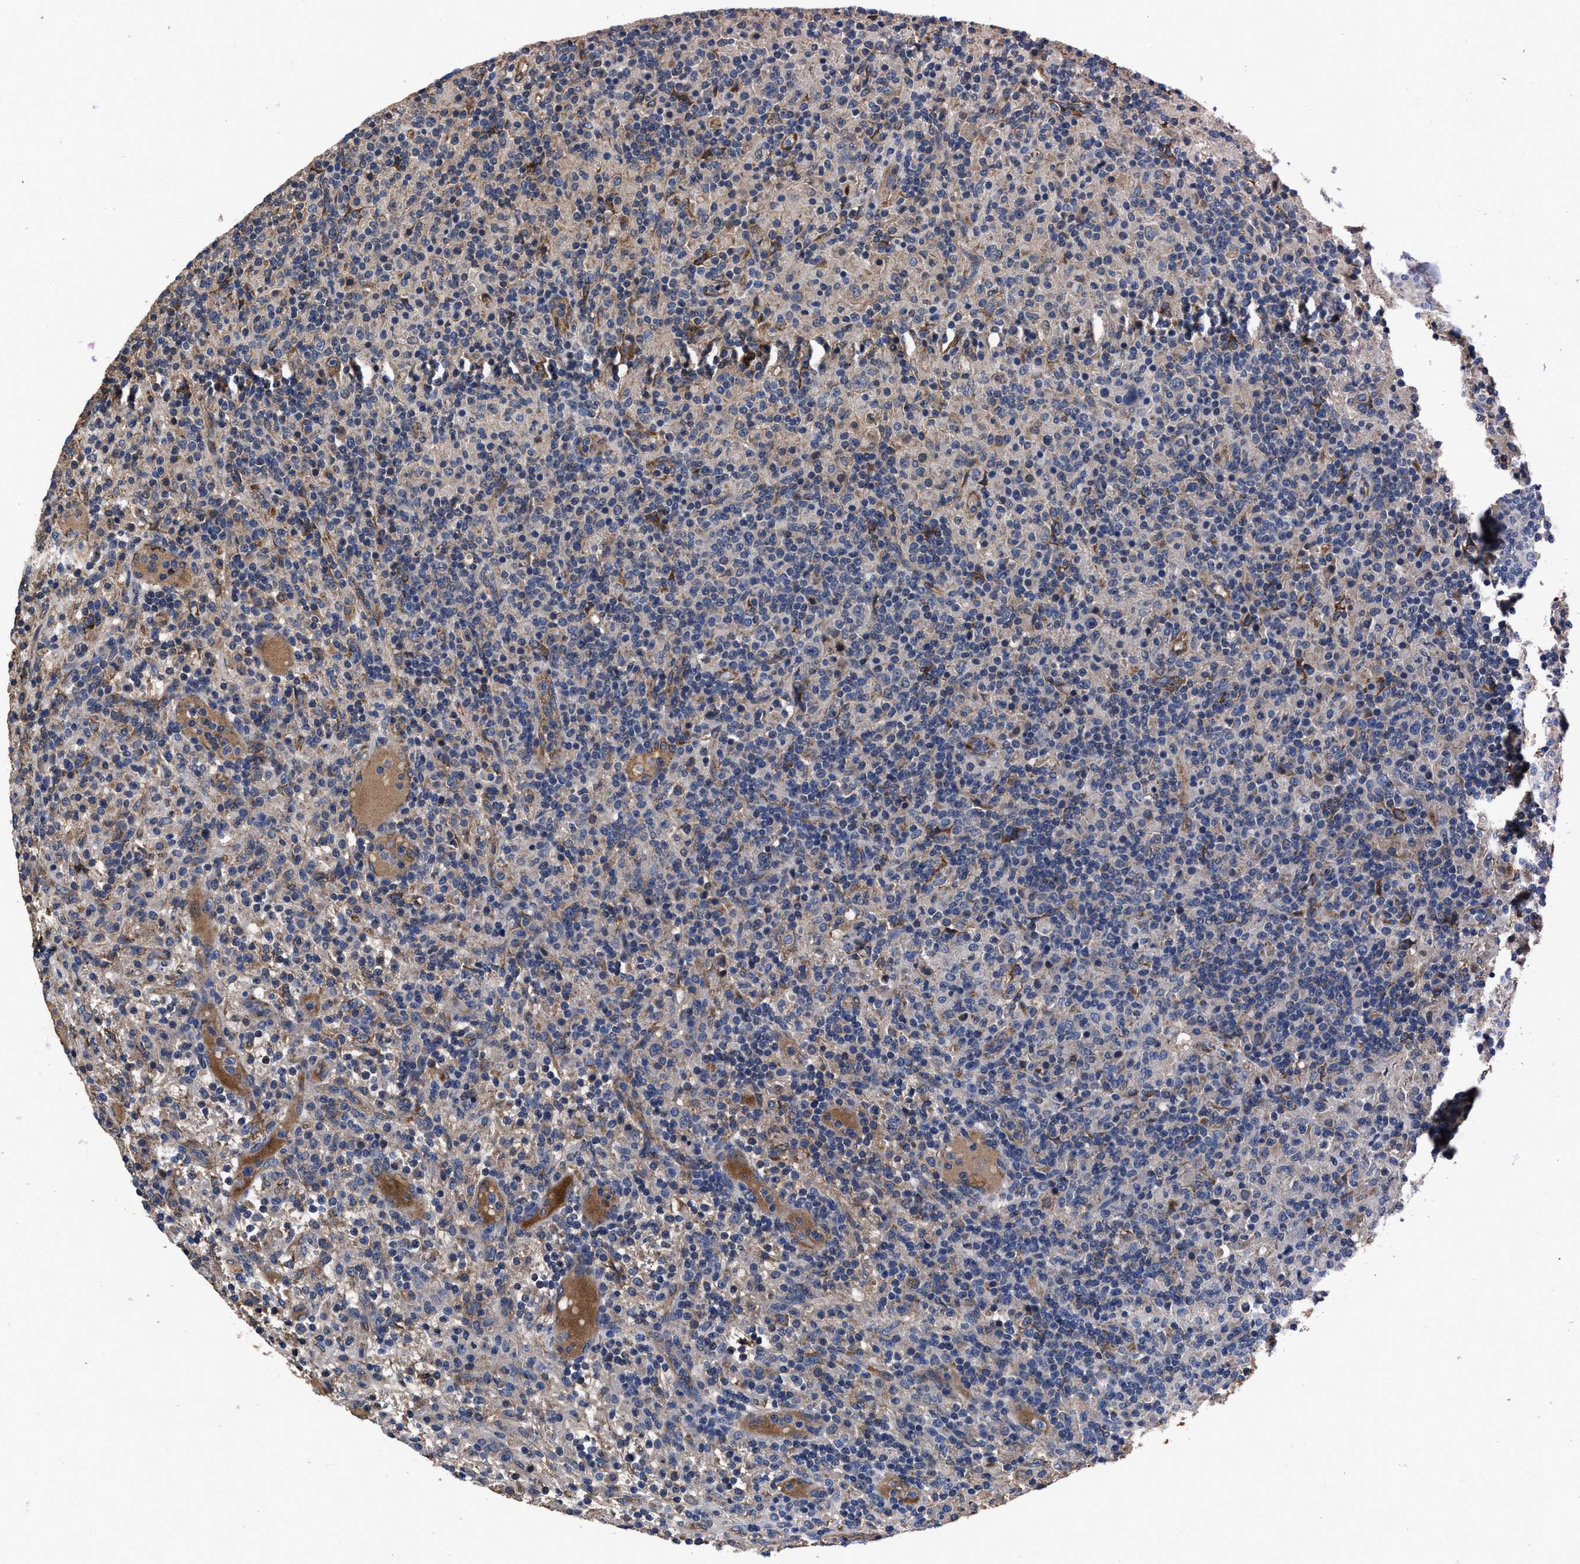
{"staining": {"intensity": "moderate", "quantity": "<25%", "location": "cytoplasmic/membranous"}, "tissue": "lymphoma", "cell_type": "Tumor cells", "image_type": "cancer", "snomed": [{"axis": "morphology", "description": "Hodgkin's disease, NOS"}, {"axis": "topography", "description": "Lymph node"}], "caption": "Protein staining of lymphoma tissue shows moderate cytoplasmic/membranous expression in approximately <25% of tumor cells.", "gene": "IDNK", "patient": {"sex": "male", "age": 70}}